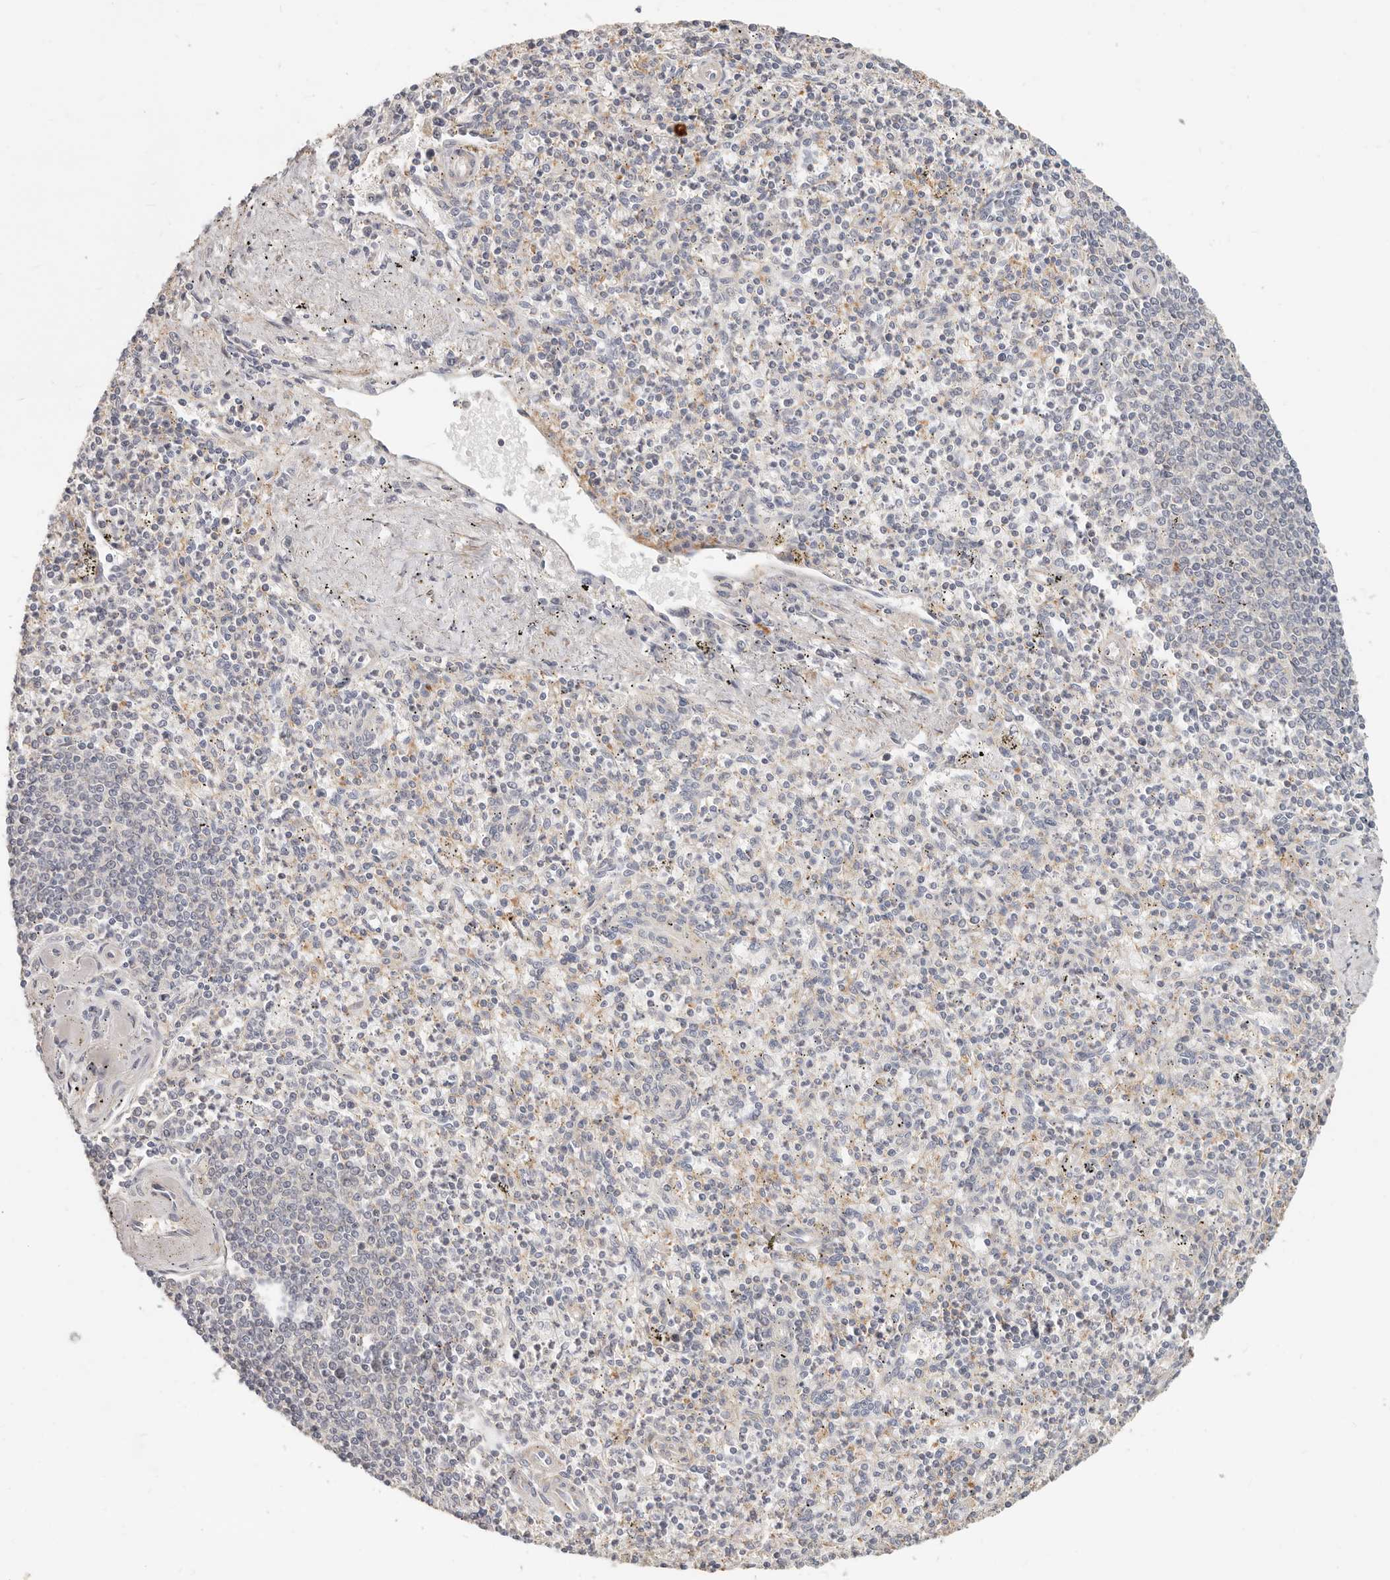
{"staining": {"intensity": "negative", "quantity": "none", "location": "none"}, "tissue": "spleen", "cell_type": "Cells in red pulp", "image_type": "normal", "snomed": [{"axis": "morphology", "description": "Normal tissue, NOS"}, {"axis": "topography", "description": "Spleen"}], "caption": "This is an immunohistochemistry (IHC) image of benign human spleen. There is no positivity in cells in red pulp.", "gene": "ZRANB1", "patient": {"sex": "male", "age": 72}}